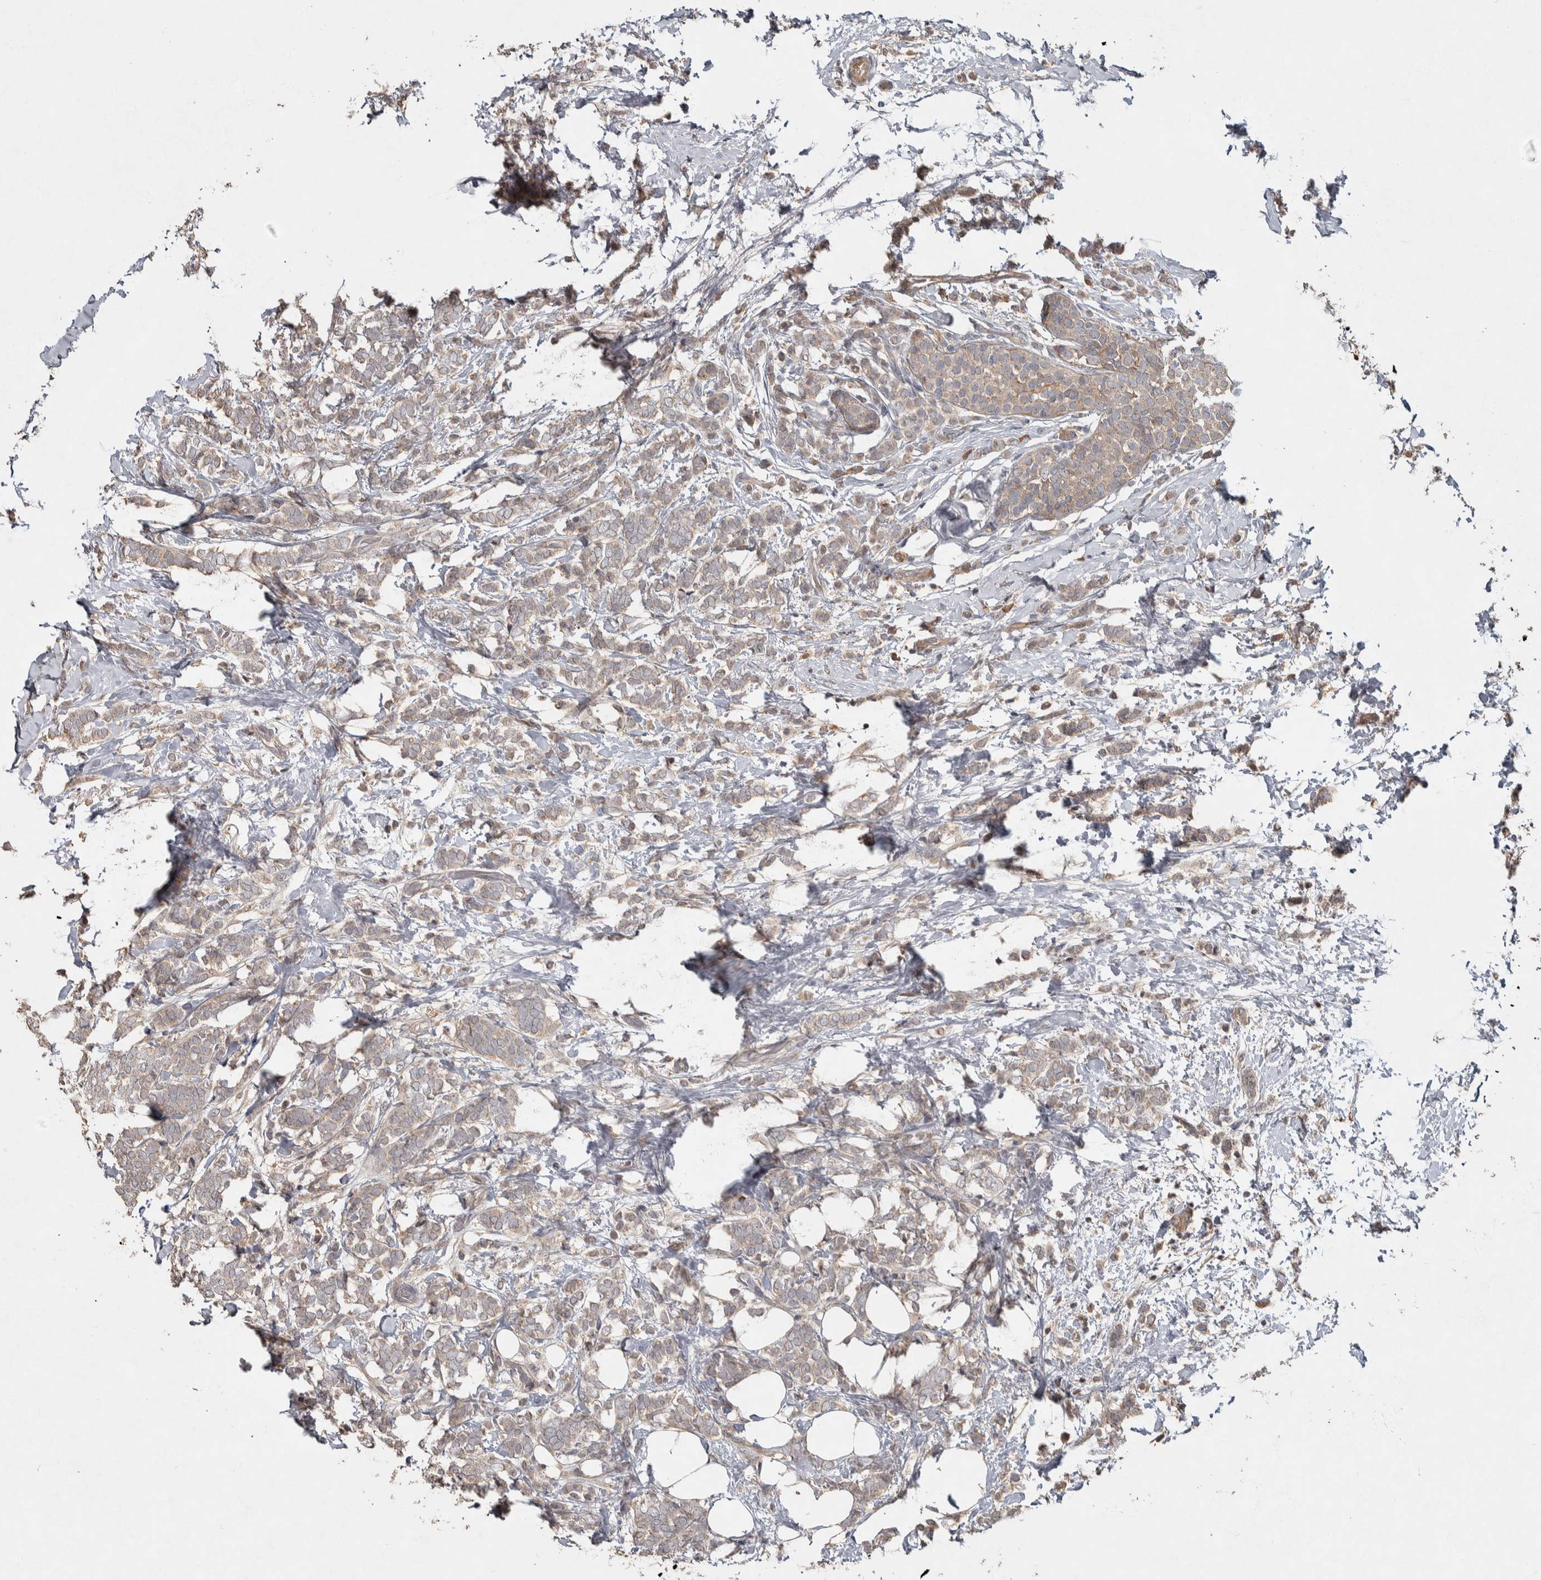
{"staining": {"intensity": "weak", "quantity": "25%-75%", "location": "cytoplasmic/membranous"}, "tissue": "breast cancer", "cell_type": "Tumor cells", "image_type": "cancer", "snomed": [{"axis": "morphology", "description": "Lobular carcinoma"}, {"axis": "topography", "description": "Breast"}], "caption": "Immunohistochemical staining of lobular carcinoma (breast) demonstrates low levels of weak cytoplasmic/membranous positivity in approximately 25%-75% of tumor cells.", "gene": "EIF3H", "patient": {"sex": "female", "age": 50}}